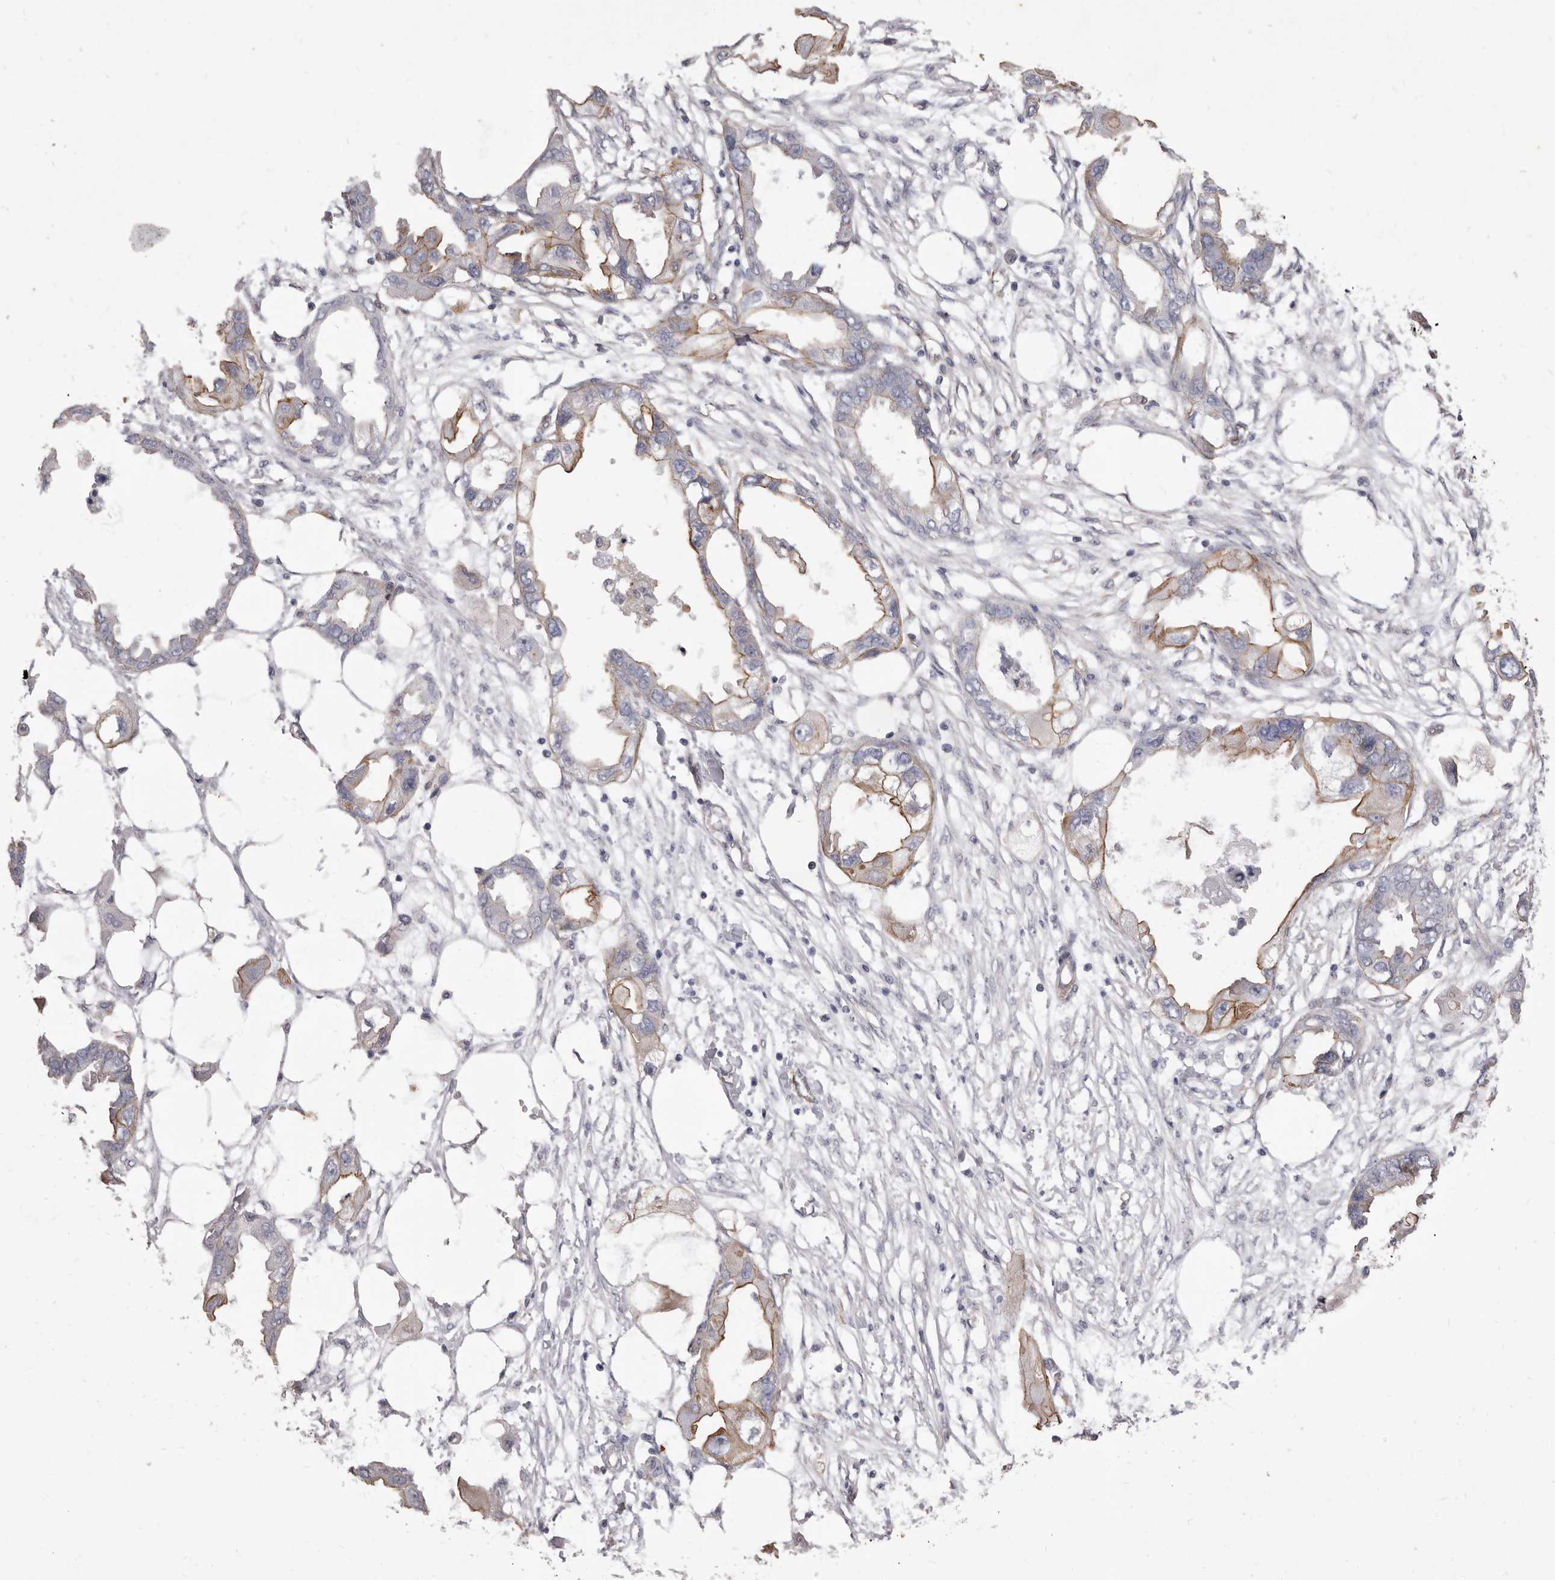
{"staining": {"intensity": "moderate", "quantity": "<25%", "location": "cytoplasmic/membranous"}, "tissue": "endometrial cancer", "cell_type": "Tumor cells", "image_type": "cancer", "snomed": [{"axis": "morphology", "description": "Adenocarcinoma, NOS"}, {"axis": "morphology", "description": "Adenocarcinoma, metastatic, NOS"}, {"axis": "topography", "description": "Adipose tissue"}, {"axis": "topography", "description": "Endometrium"}], "caption": "Immunohistochemistry staining of endometrial metastatic adenocarcinoma, which exhibits low levels of moderate cytoplasmic/membranous staining in approximately <25% of tumor cells indicating moderate cytoplasmic/membranous protein expression. The staining was performed using DAB (3,3'-diaminobenzidine) (brown) for protein detection and nuclei were counterstained in hematoxylin (blue).", "gene": "P2RX6", "patient": {"sex": "female", "age": 67}}